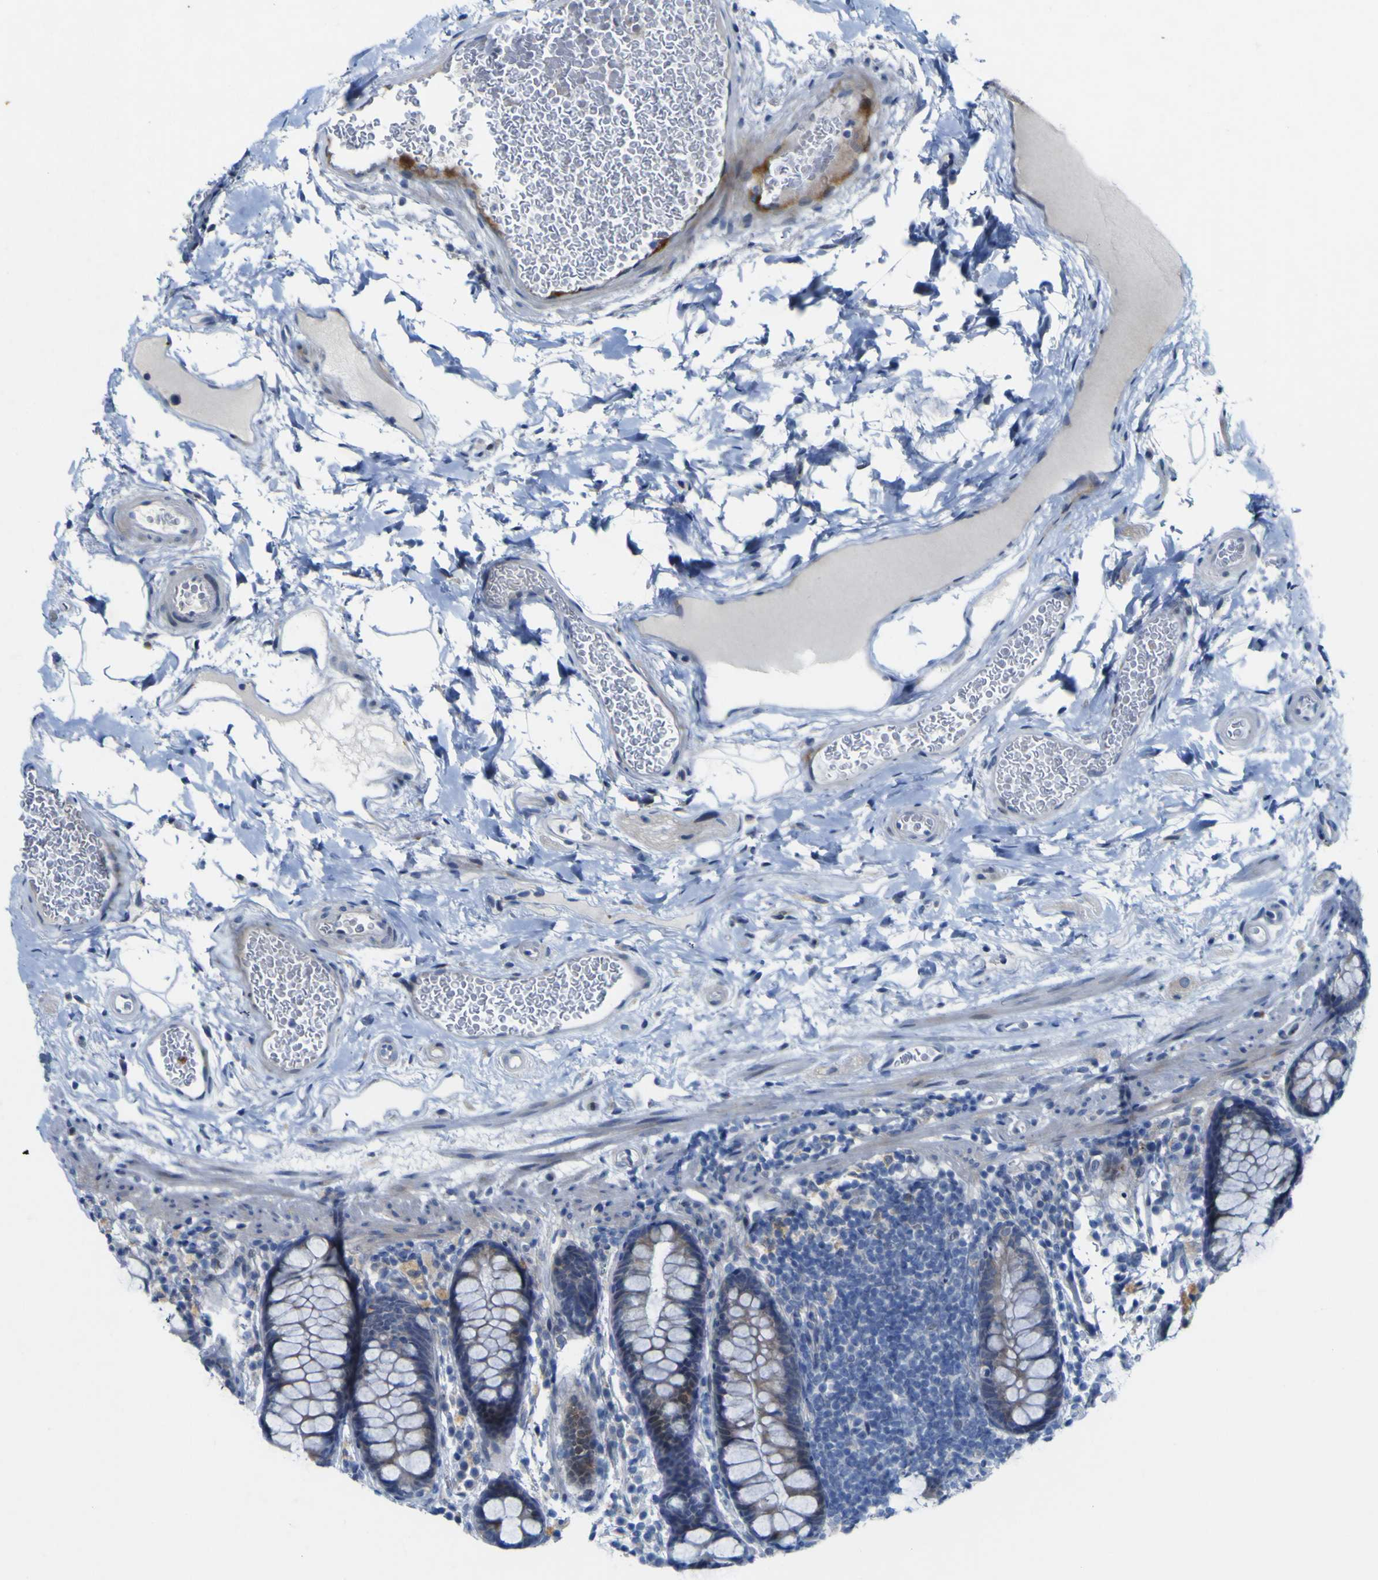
{"staining": {"intensity": "moderate", "quantity": "<25%", "location": "cytoplasmic/membranous"}, "tissue": "colon", "cell_type": "Endothelial cells", "image_type": "normal", "snomed": [{"axis": "morphology", "description": "Normal tissue, NOS"}, {"axis": "topography", "description": "Colon"}], "caption": "Immunohistochemical staining of normal human colon displays moderate cytoplasmic/membranous protein staining in approximately <25% of endothelial cells. The staining was performed using DAB (3,3'-diaminobenzidine), with brown indicating positive protein expression. Nuclei are stained blue with hematoxylin.", "gene": "NAV1", "patient": {"sex": "female", "age": 80}}